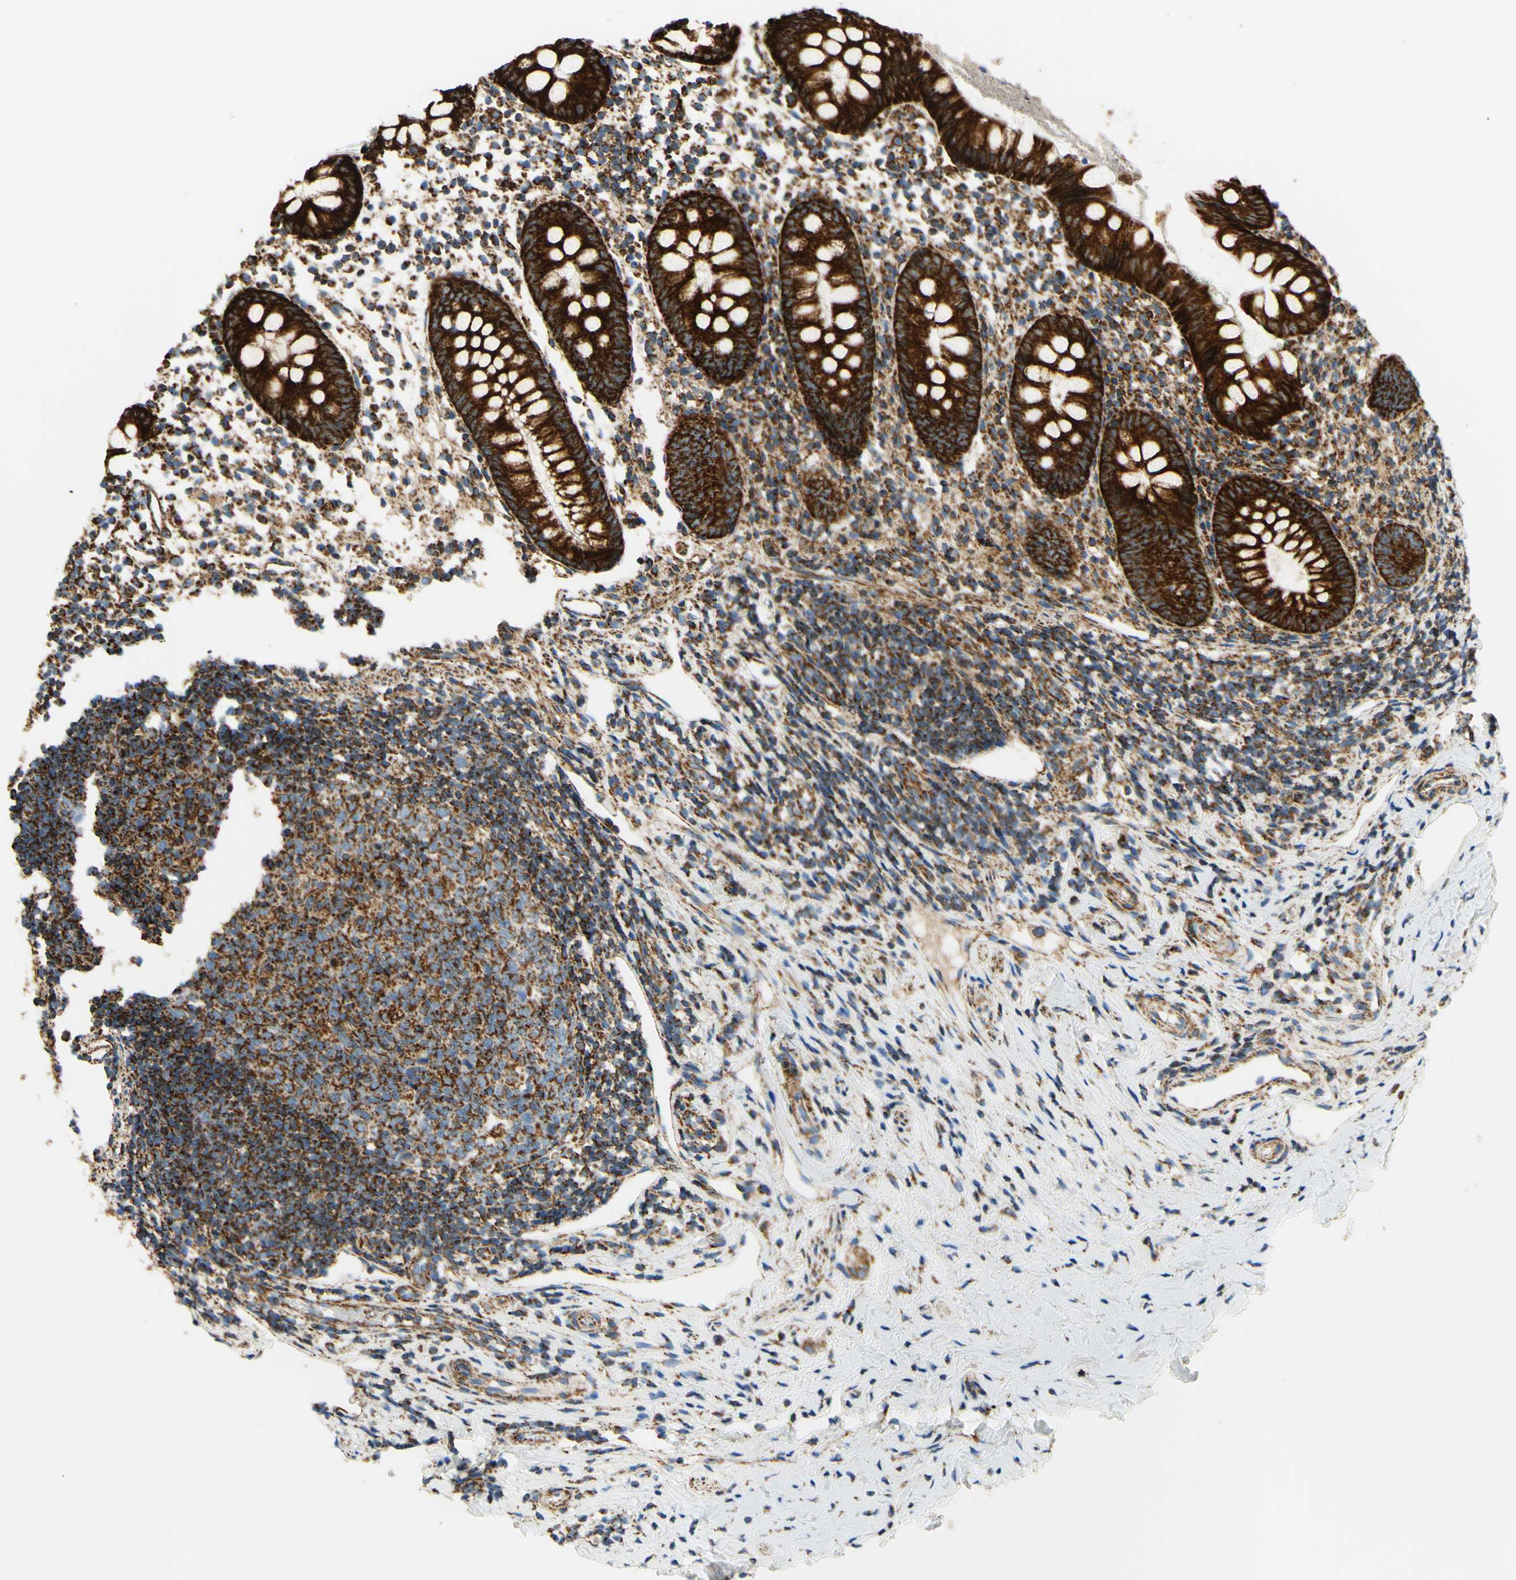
{"staining": {"intensity": "strong", "quantity": ">75%", "location": "cytoplasmic/membranous"}, "tissue": "appendix", "cell_type": "Glandular cells", "image_type": "normal", "snomed": [{"axis": "morphology", "description": "Normal tissue, NOS"}, {"axis": "topography", "description": "Appendix"}], "caption": "Glandular cells show strong cytoplasmic/membranous expression in about >75% of cells in benign appendix. (DAB (3,3'-diaminobenzidine) IHC, brown staining for protein, blue staining for nuclei).", "gene": "MAVS", "patient": {"sex": "female", "age": 20}}